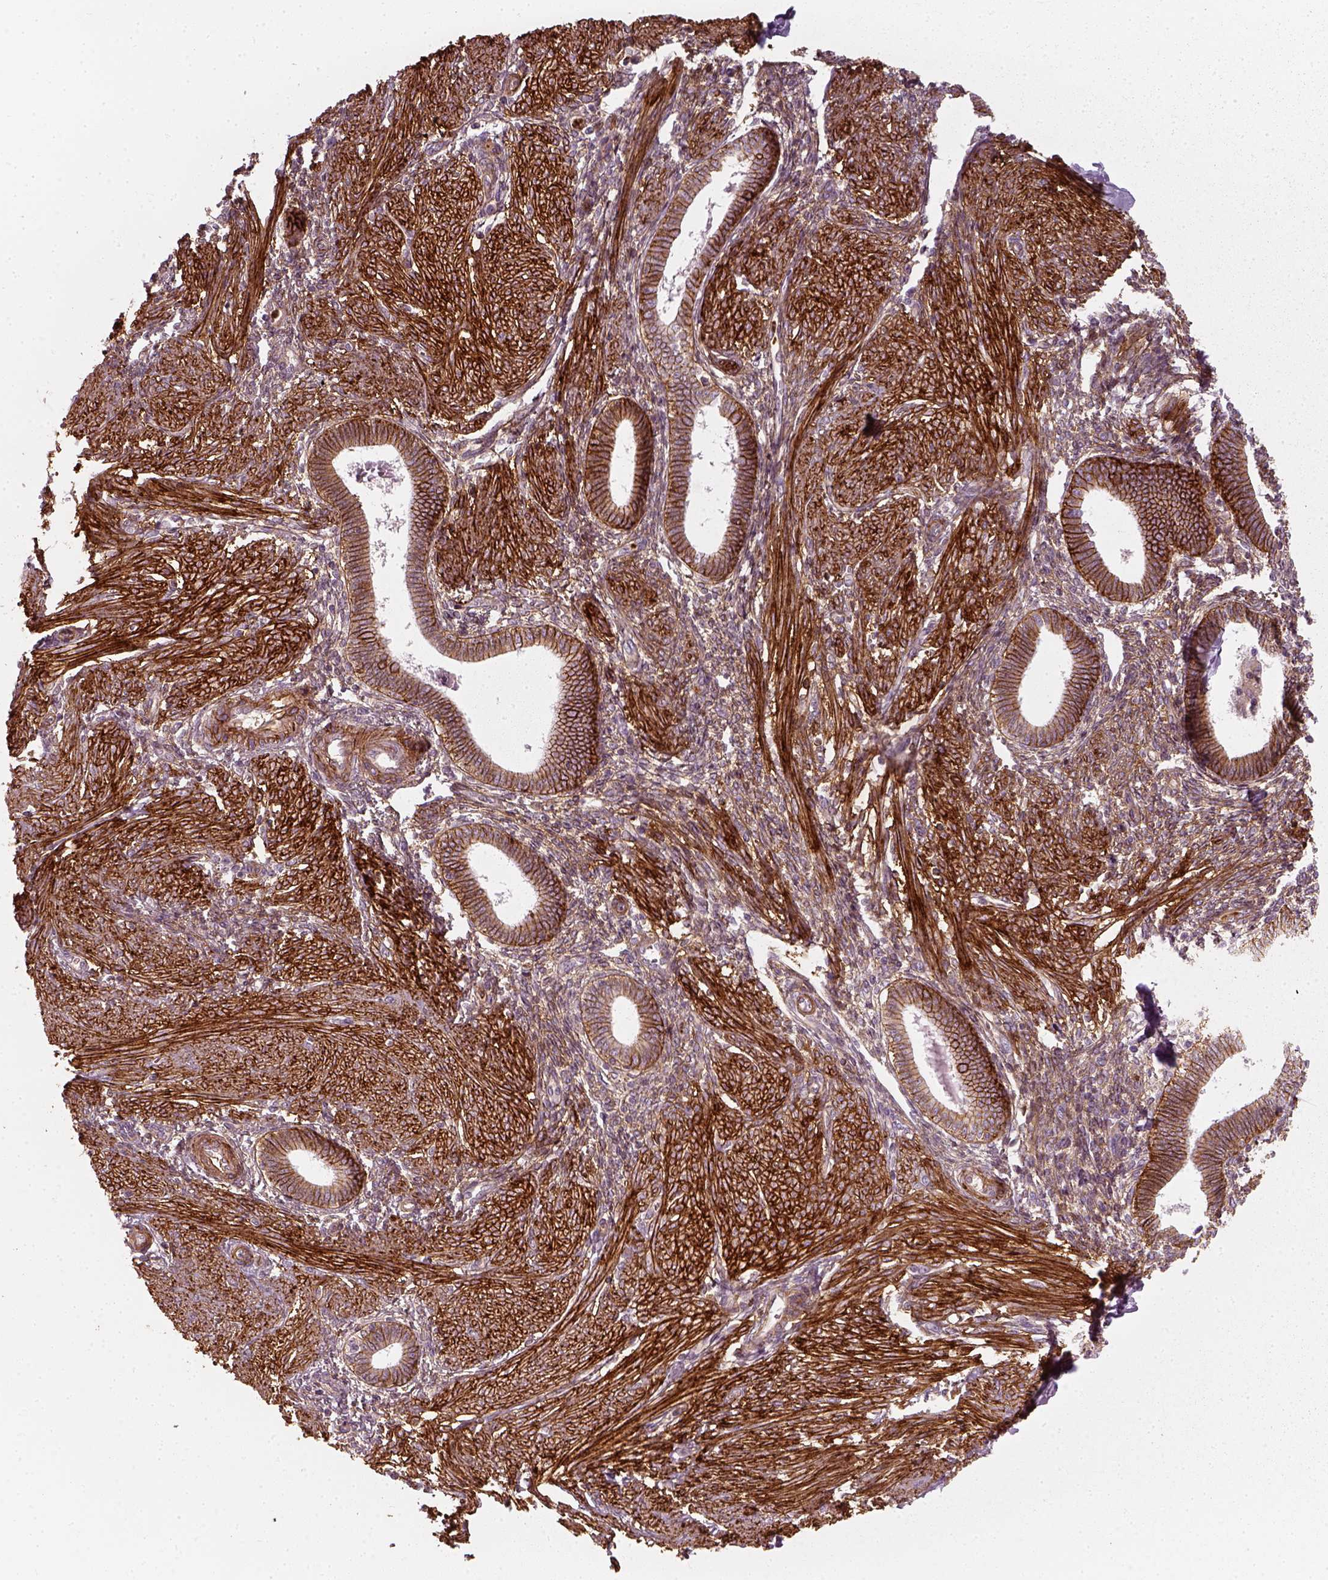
{"staining": {"intensity": "moderate", "quantity": ">75%", "location": "cytoplasmic/membranous"}, "tissue": "endometrium", "cell_type": "Cells in endometrial stroma", "image_type": "normal", "snomed": [{"axis": "morphology", "description": "Normal tissue, NOS"}, {"axis": "topography", "description": "Endometrium"}], "caption": "A brown stain shows moderate cytoplasmic/membranous expression of a protein in cells in endometrial stroma of normal endometrium. The protein of interest is stained brown, and the nuclei are stained in blue (DAB (3,3'-diaminobenzidine) IHC with brightfield microscopy, high magnification).", "gene": "NPTN", "patient": {"sex": "female", "age": 42}}